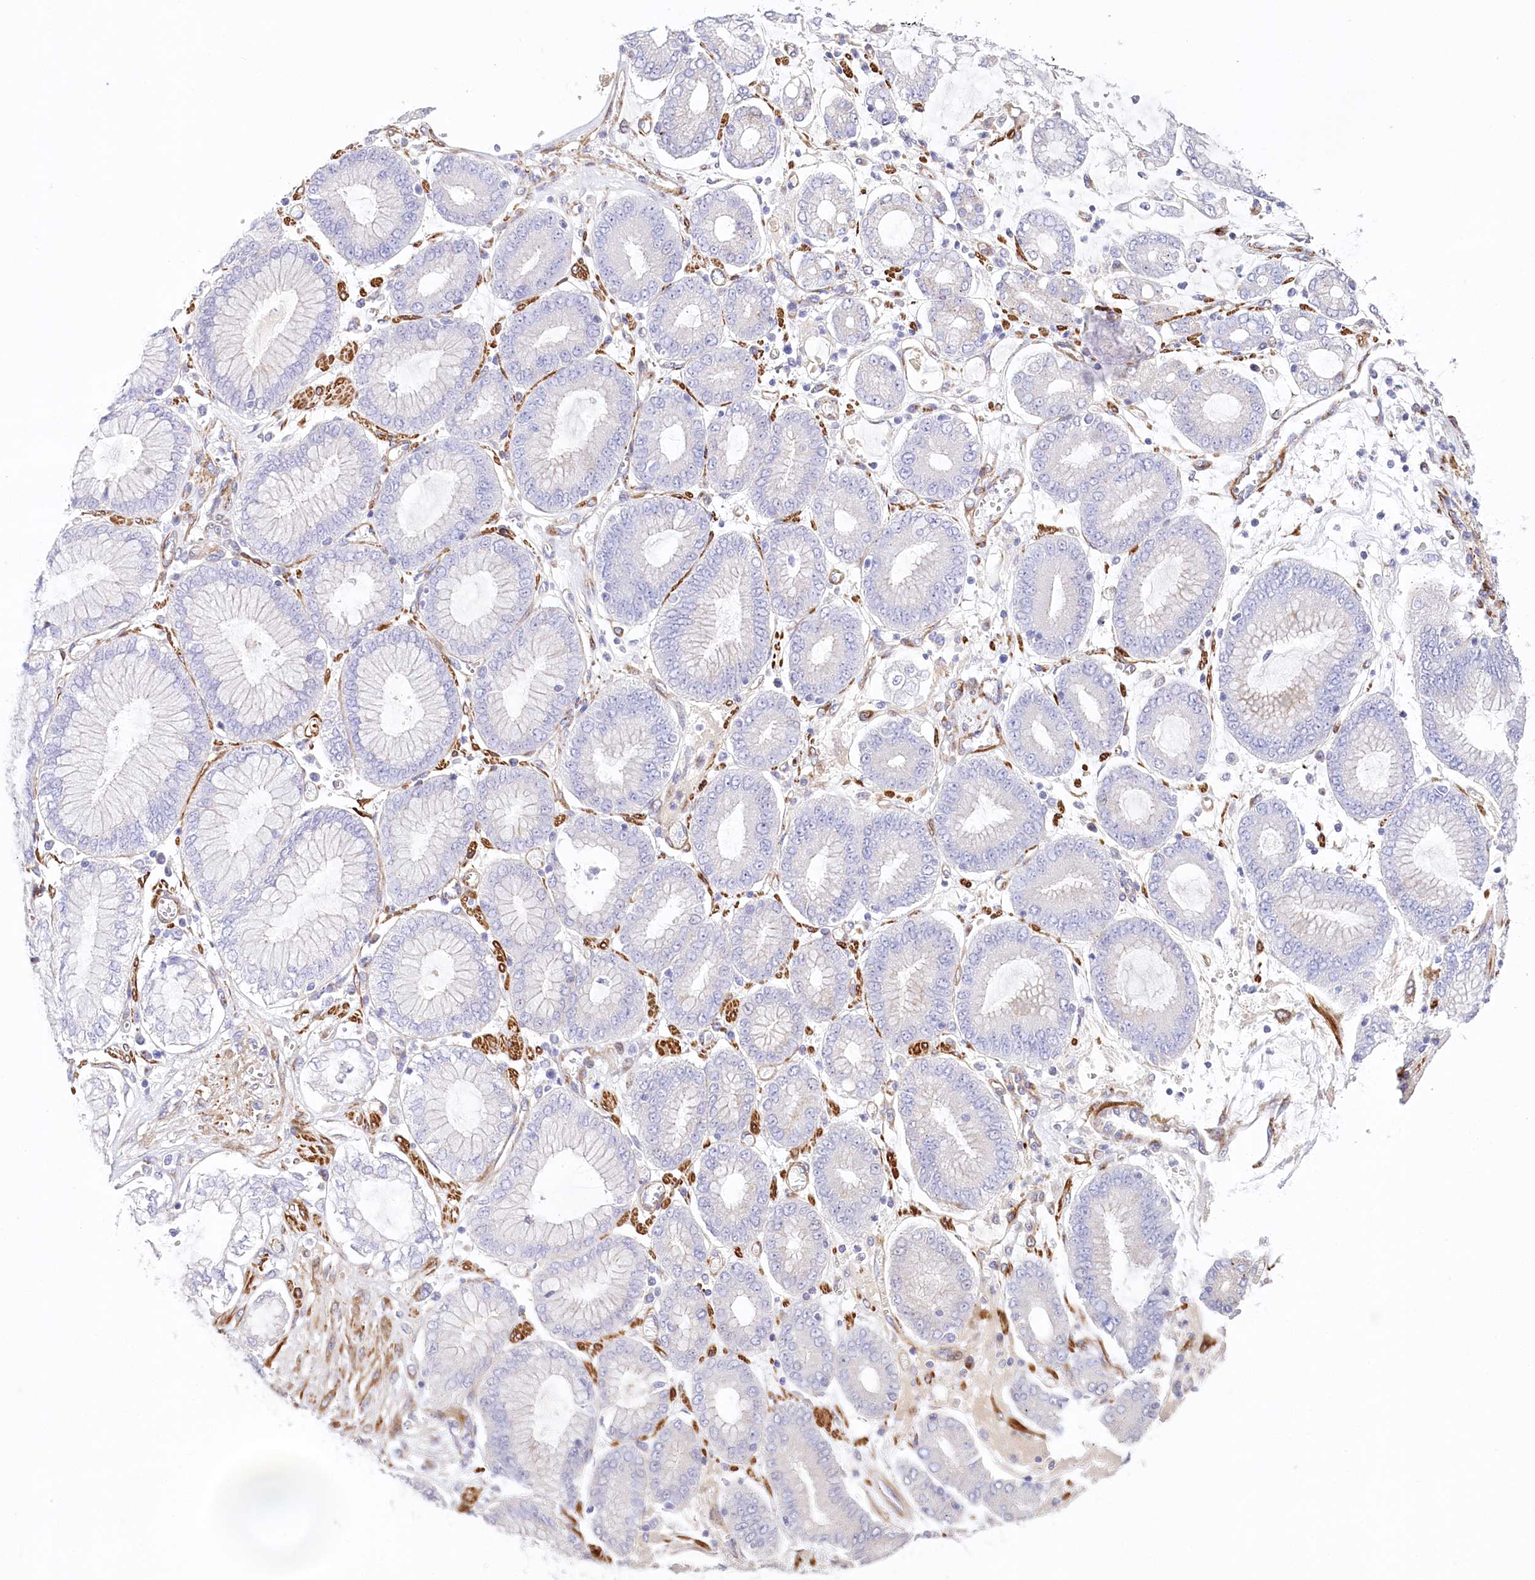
{"staining": {"intensity": "negative", "quantity": "none", "location": "none"}, "tissue": "stomach cancer", "cell_type": "Tumor cells", "image_type": "cancer", "snomed": [{"axis": "morphology", "description": "Adenocarcinoma, NOS"}, {"axis": "topography", "description": "Stomach"}], "caption": "Photomicrograph shows no protein staining in tumor cells of stomach cancer tissue.", "gene": "ABRAXAS2", "patient": {"sex": "male", "age": 76}}